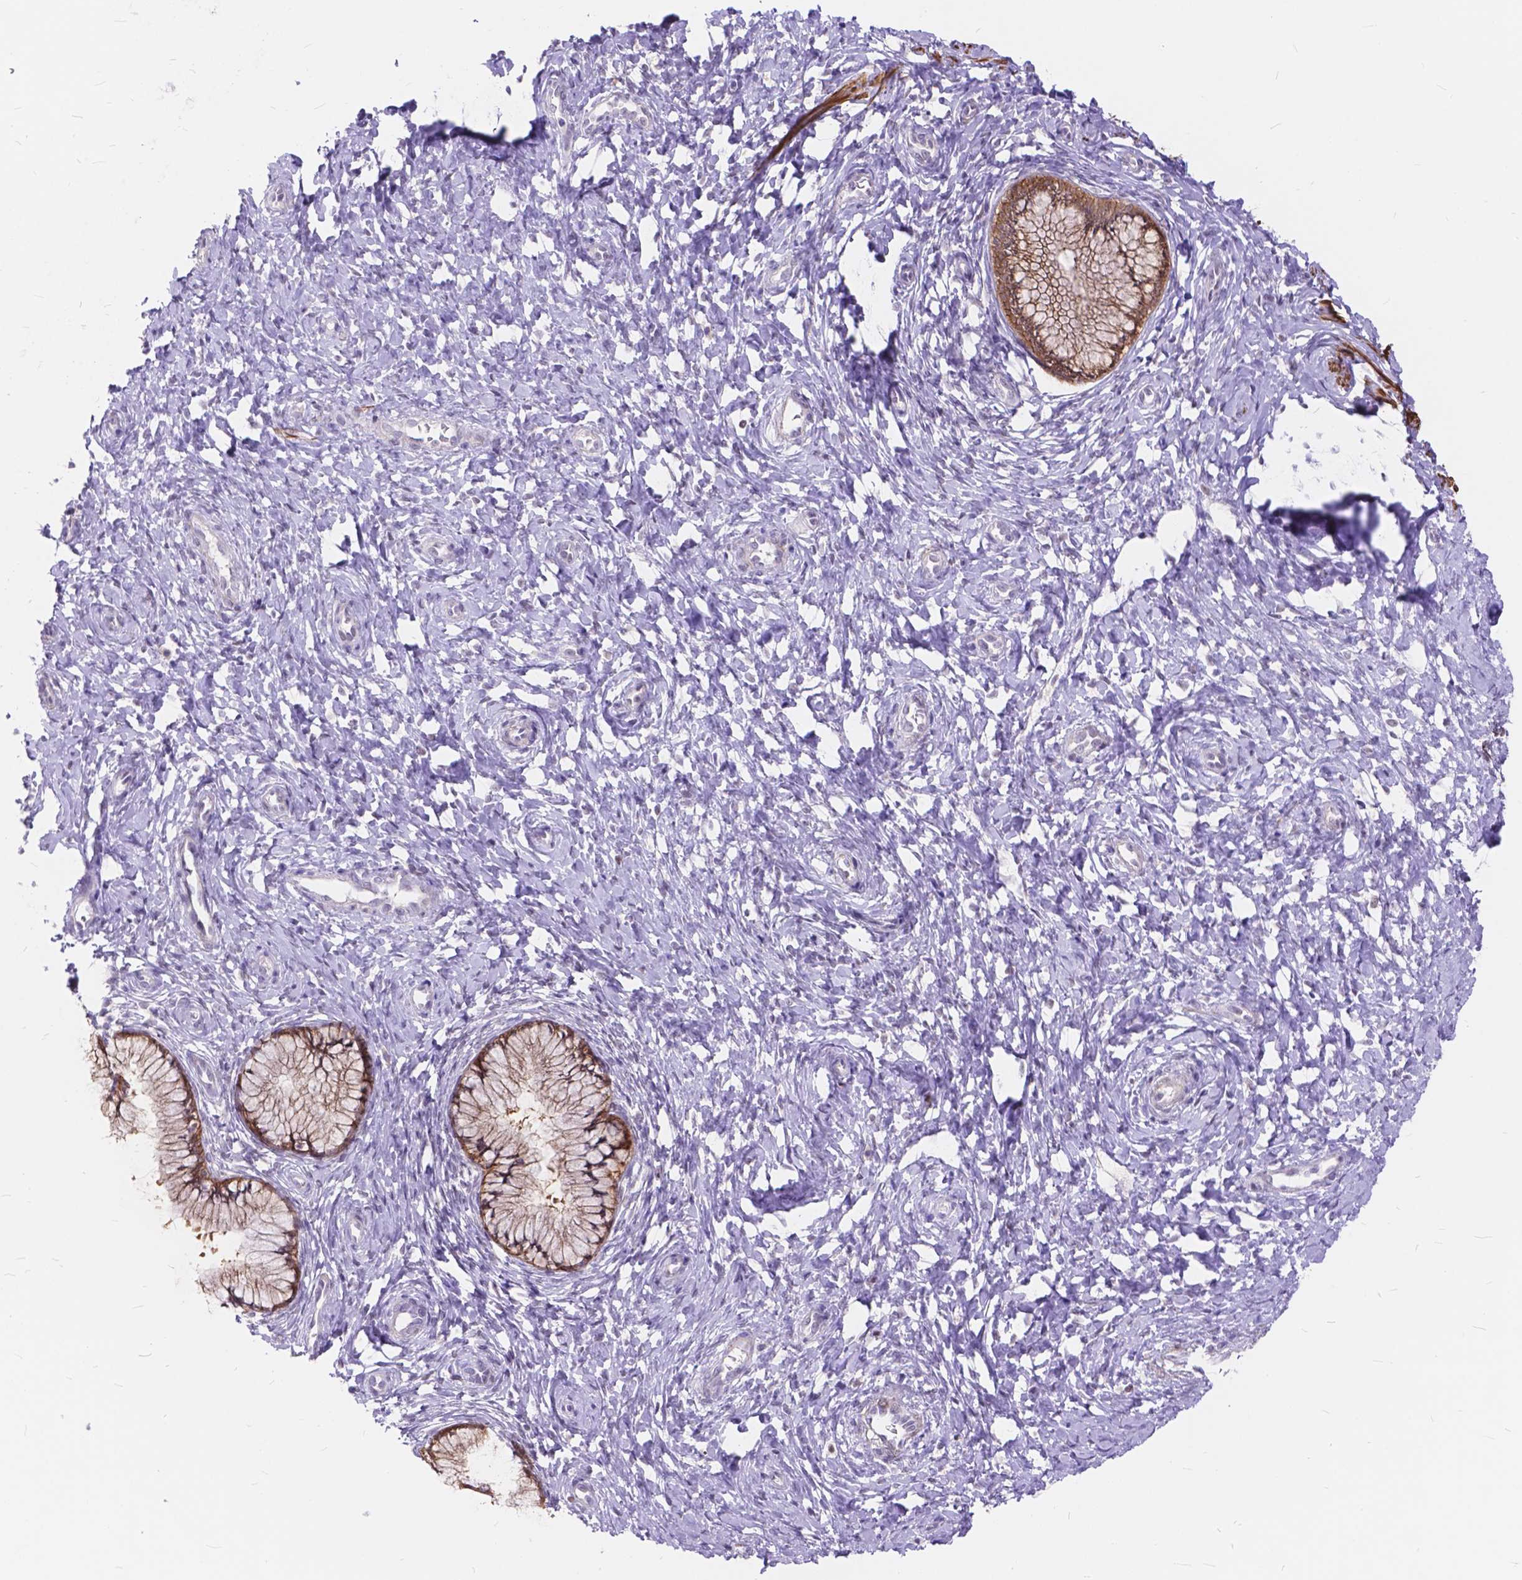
{"staining": {"intensity": "moderate", "quantity": ">75%", "location": "cytoplasmic/membranous"}, "tissue": "cervix", "cell_type": "Glandular cells", "image_type": "normal", "snomed": [{"axis": "morphology", "description": "Normal tissue, NOS"}, {"axis": "topography", "description": "Cervix"}], "caption": "Immunohistochemistry staining of normal cervix, which shows medium levels of moderate cytoplasmic/membranous staining in approximately >75% of glandular cells indicating moderate cytoplasmic/membranous protein positivity. The staining was performed using DAB (brown) for protein detection and nuclei were counterstained in hematoxylin (blue).", "gene": "MAN2C1", "patient": {"sex": "female", "age": 37}}